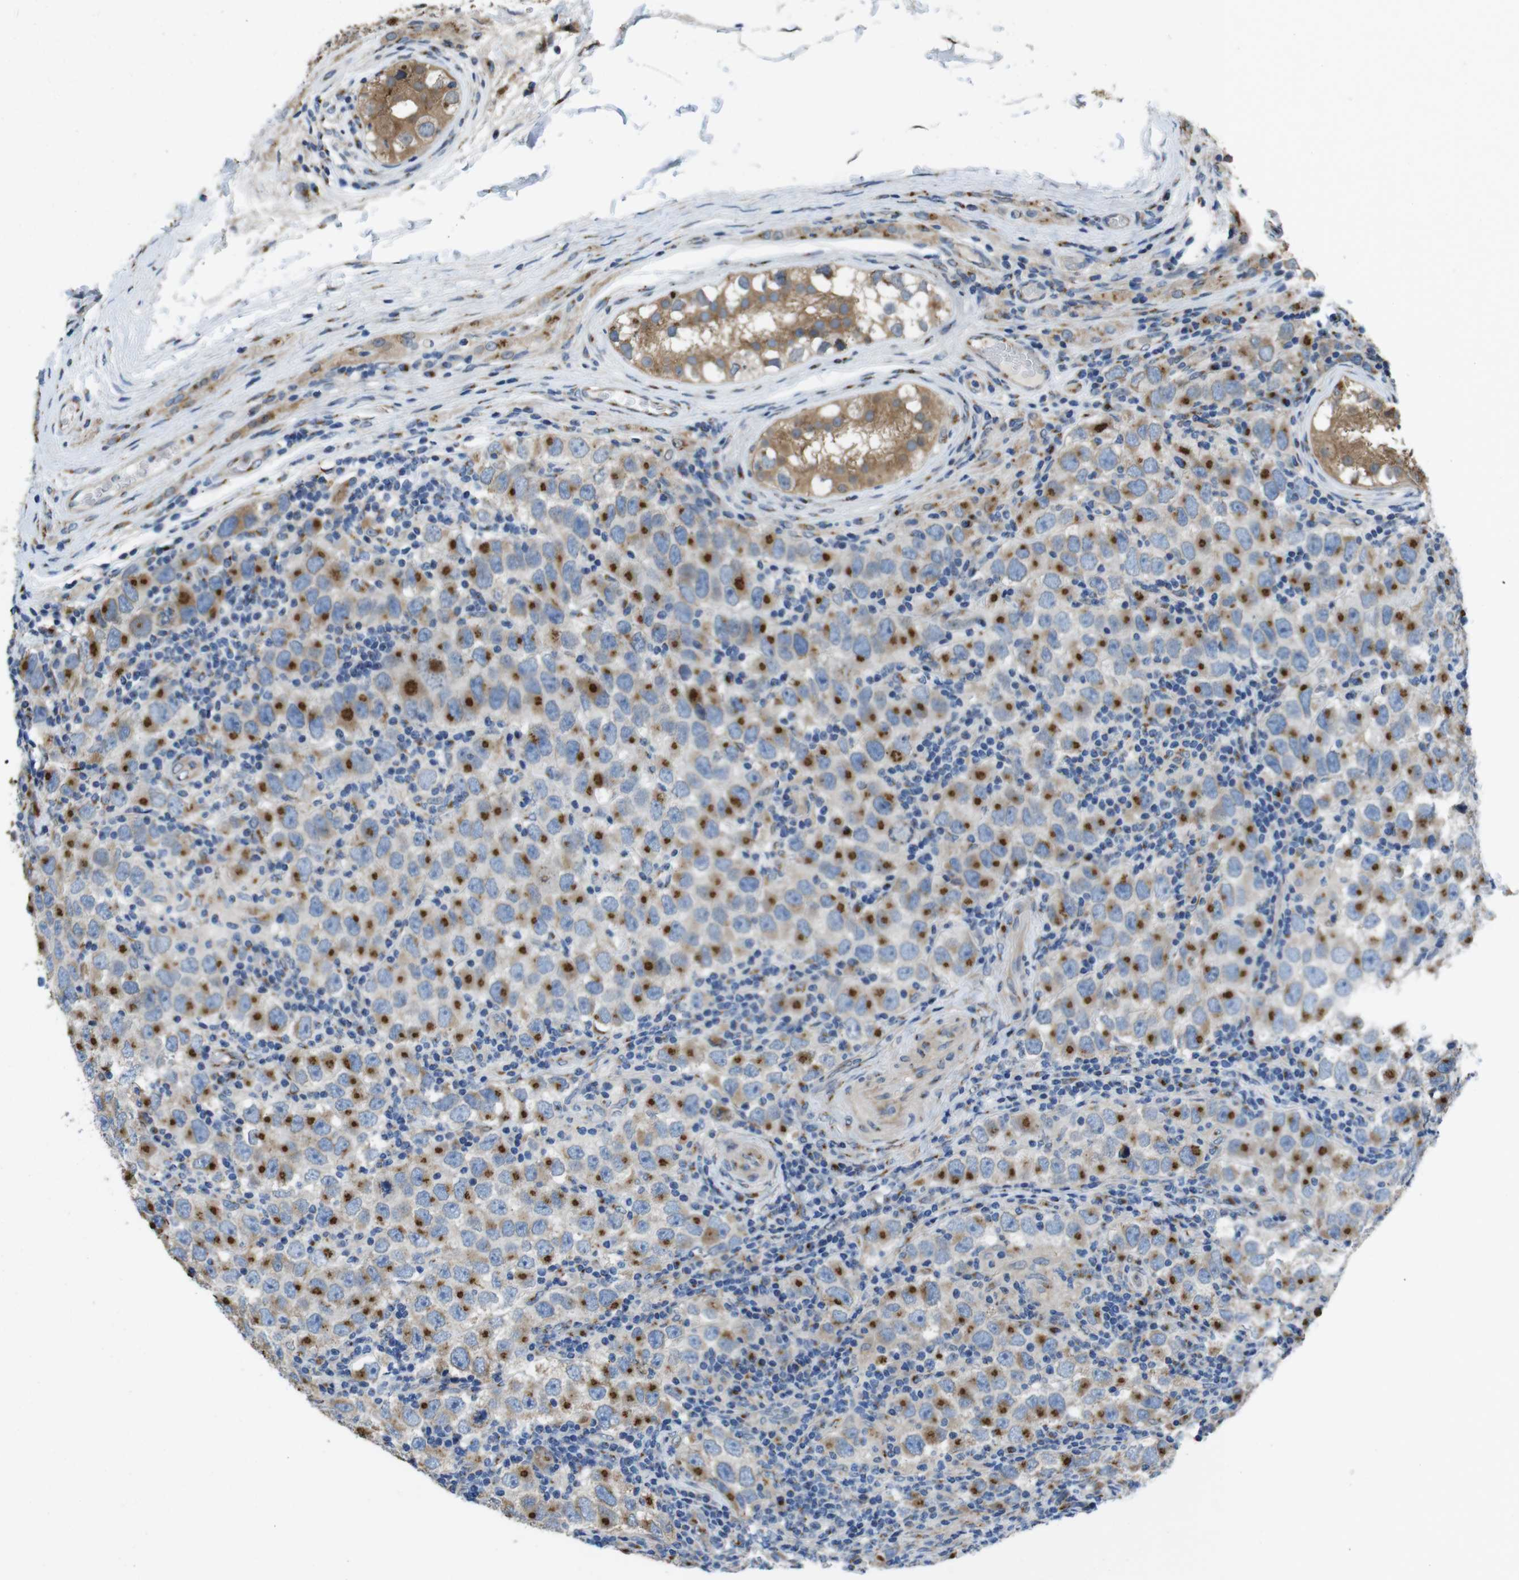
{"staining": {"intensity": "strong", "quantity": "25%-75%", "location": "cytoplasmic/membranous"}, "tissue": "testis cancer", "cell_type": "Tumor cells", "image_type": "cancer", "snomed": [{"axis": "morphology", "description": "Carcinoma, Embryonal, NOS"}, {"axis": "topography", "description": "Testis"}], "caption": "An image showing strong cytoplasmic/membranous staining in about 25%-75% of tumor cells in testis embryonal carcinoma, as visualized by brown immunohistochemical staining.", "gene": "RAB6A", "patient": {"sex": "male", "age": 21}}